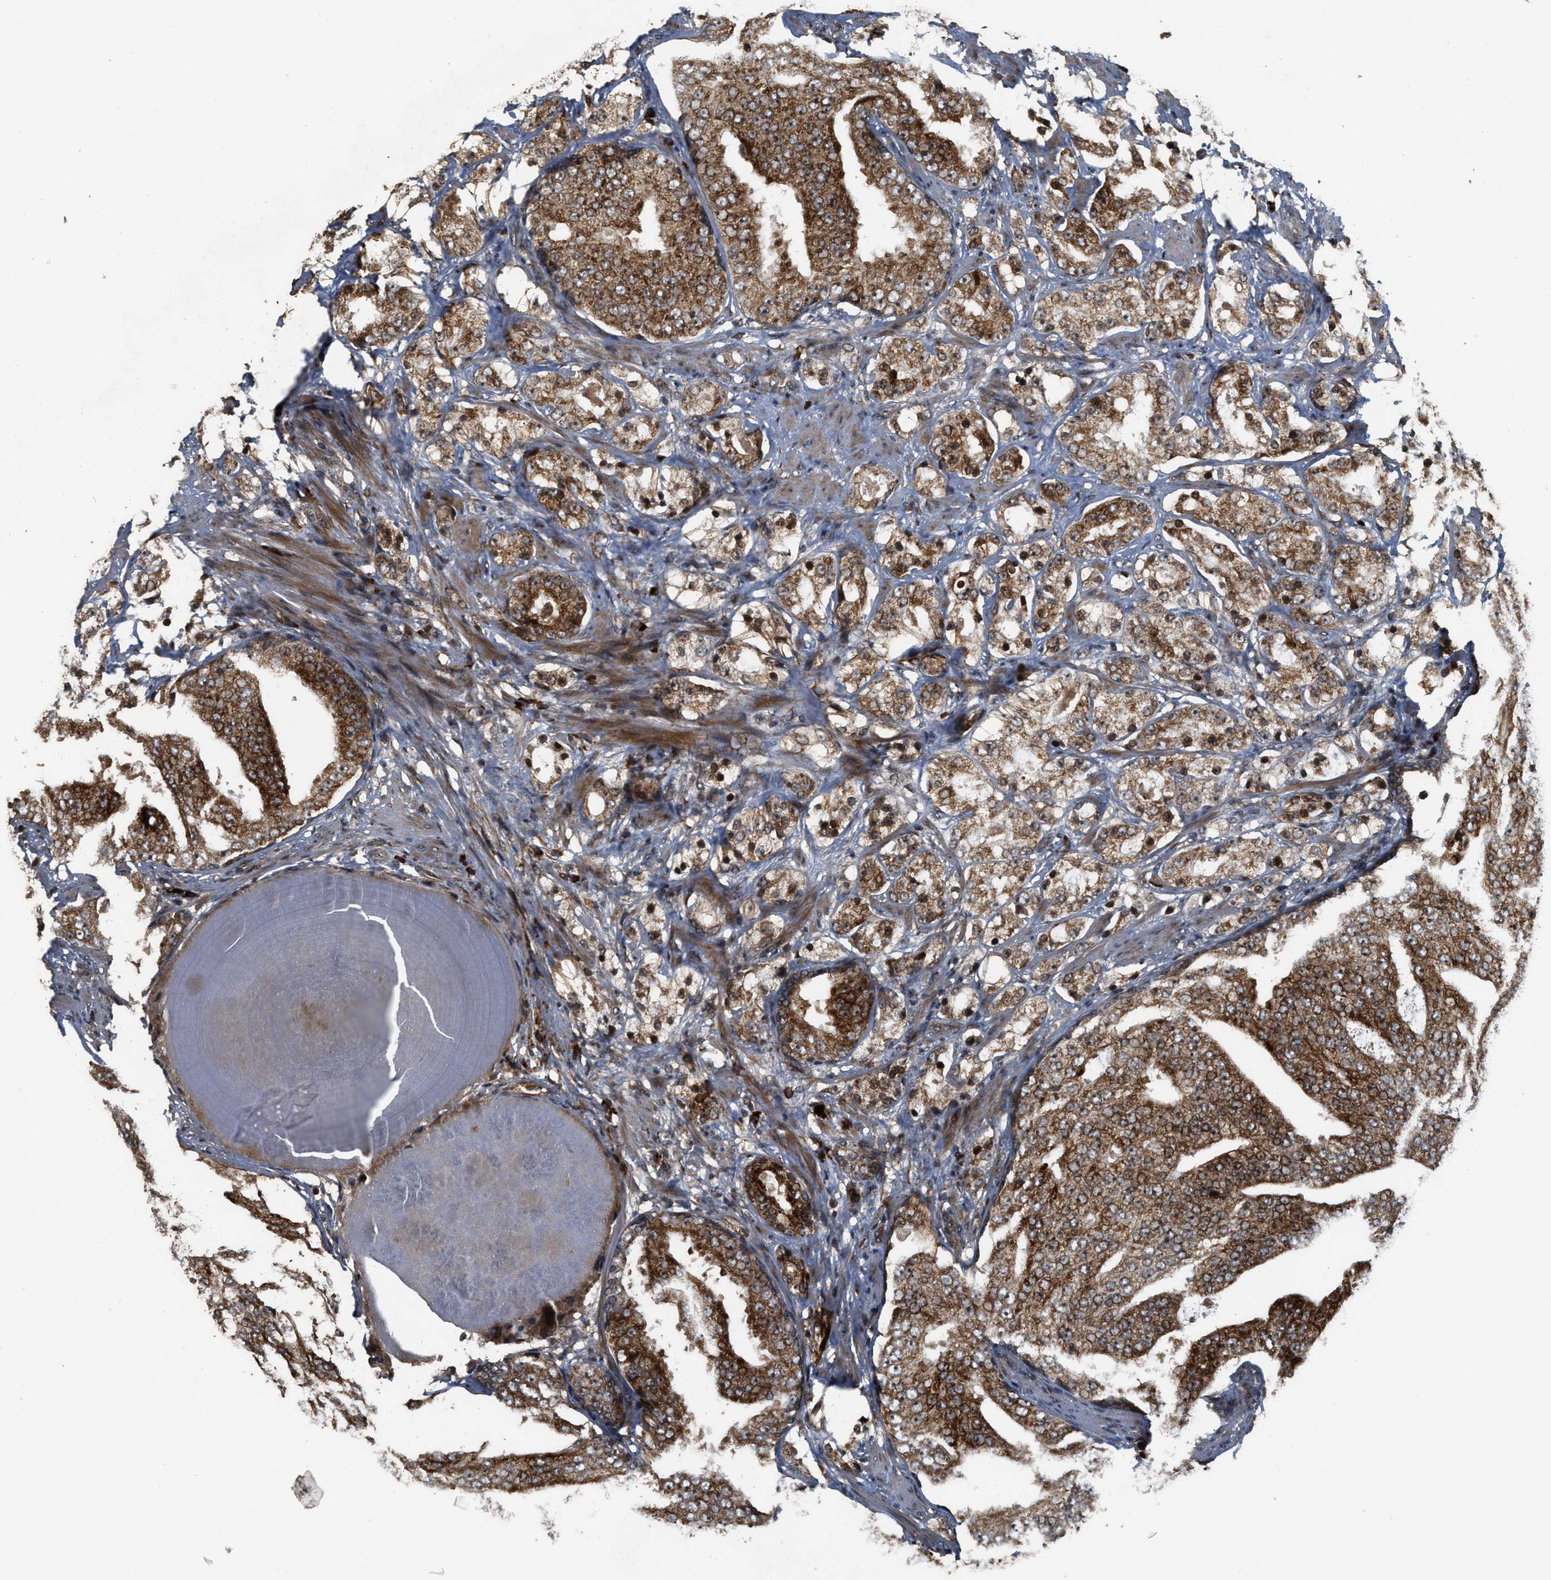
{"staining": {"intensity": "strong", "quantity": ">75%", "location": "cytoplasmic/membranous,nuclear"}, "tissue": "prostate cancer", "cell_type": "Tumor cells", "image_type": "cancer", "snomed": [{"axis": "morphology", "description": "Adenocarcinoma, High grade"}, {"axis": "topography", "description": "Prostate"}], "caption": "Prostate high-grade adenocarcinoma stained for a protein (brown) shows strong cytoplasmic/membranous and nuclear positive positivity in about >75% of tumor cells.", "gene": "ELP2", "patient": {"sex": "male", "age": 68}}